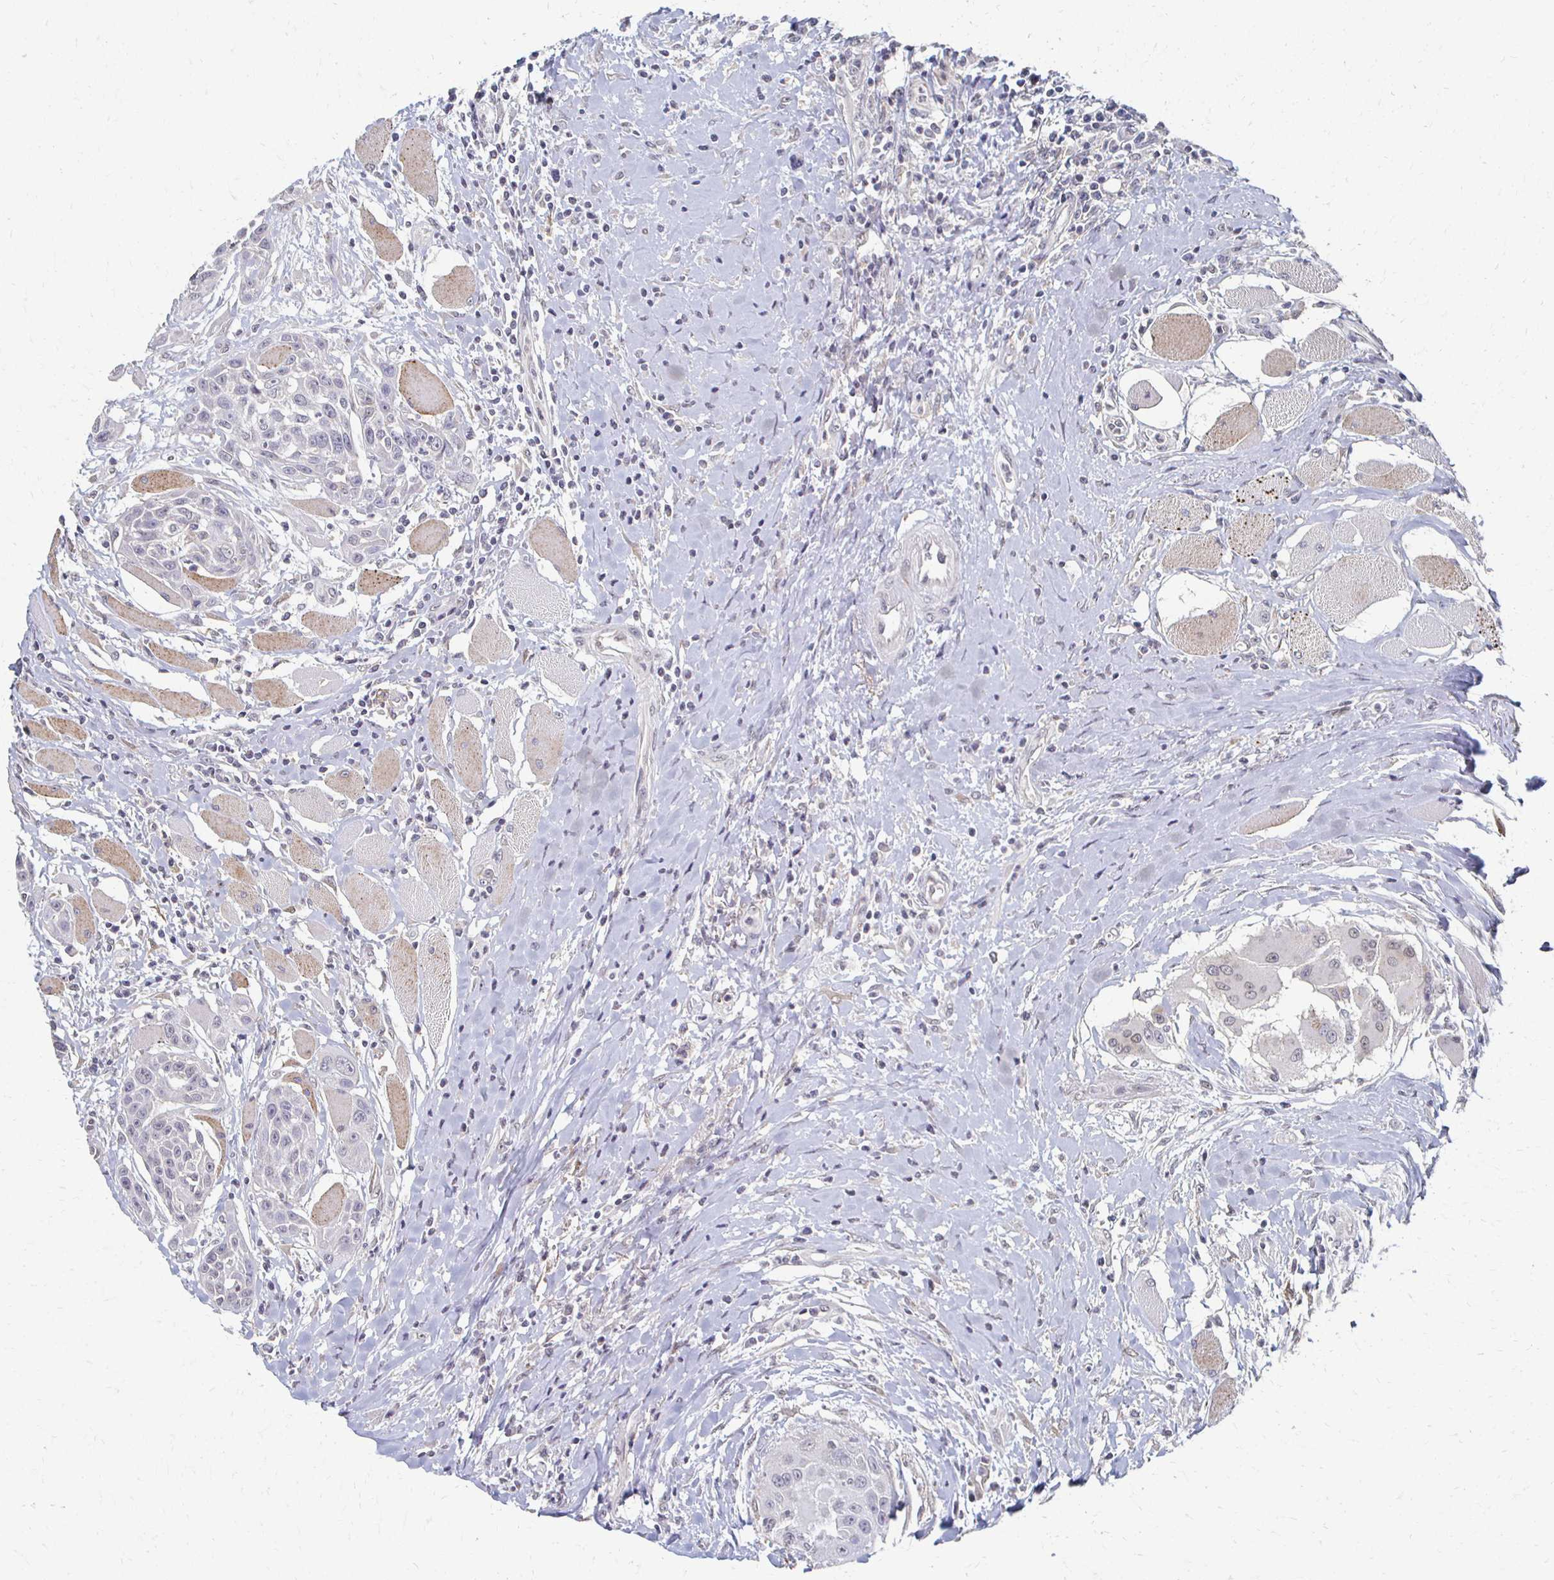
{"staining": {"intensity": "weak", "quantity": "<25%", "location": "nuclear"}, "tissue": "head and neck cancer", "cell_type": "Tumor cells", "image_type": "cancer", "snomed": [{"axis": "morphology", "description": "Squamous cell carcinoma, NOS"}, {"axis": "topography", "description": "Head-Neck"}], "caption": "A micrograph of head and neck squamous cell carcinoma stained for a protein displays no brown staining in tumor cells.", "gene": "DAB1", "patient": {"sex": "female", "age": 73}}